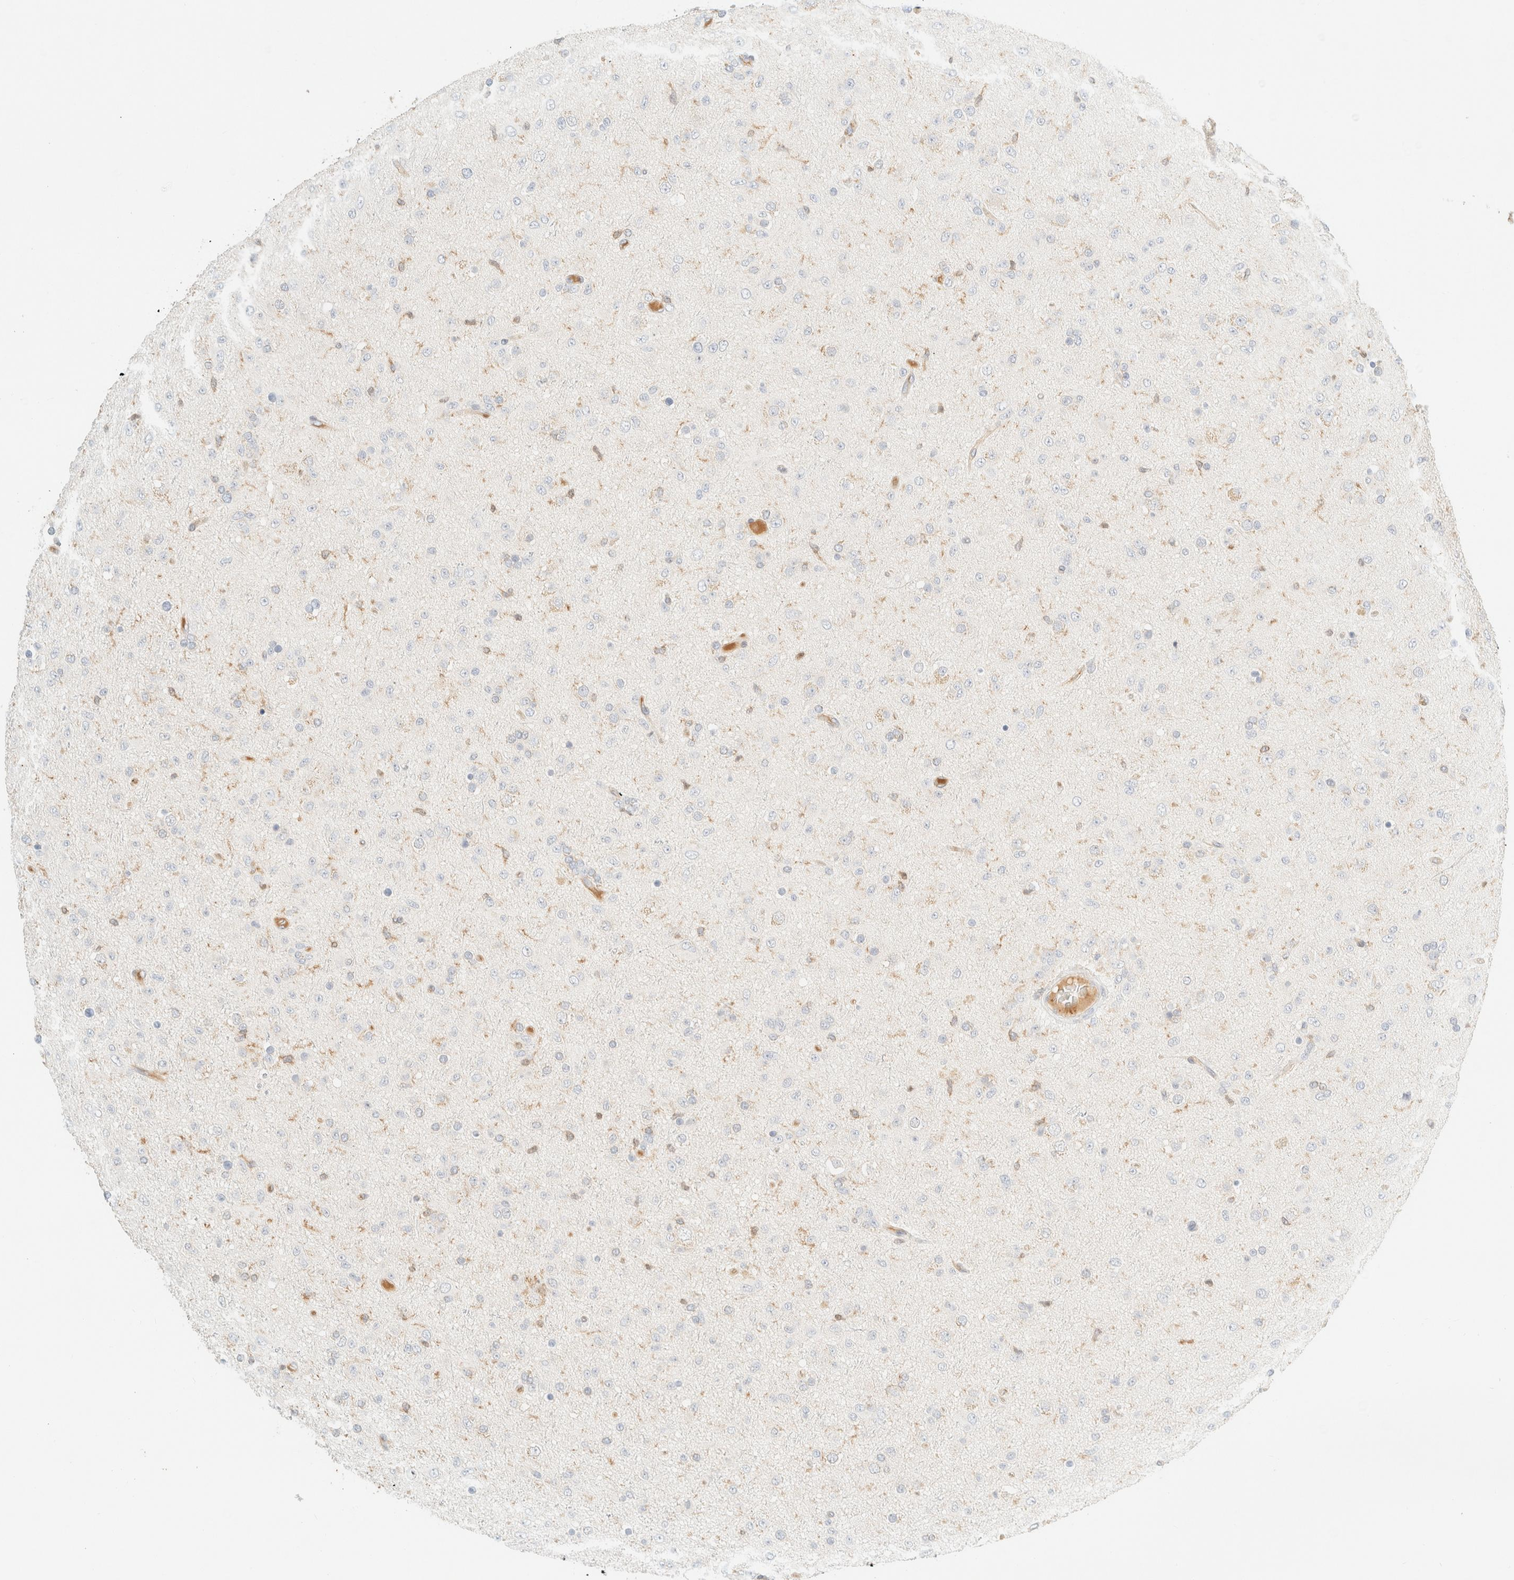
{"staining": {"intensity": "negative", "quantity": "none", "location": "none"}, "tissue": "glioma", "cell_type": "Tumor cells", "image_type": "cancer", "snomed": [{"axis": "morphology", "description": "Glioma, malignant, Low grade"}, {"axis": "topography", "description": "Brain"}], "caption": "There is no significant staining in tumor cells of malignant glioma (low-grade).", "gene": "FHOD1", "patient": {"sex": "male", "age": 65}}